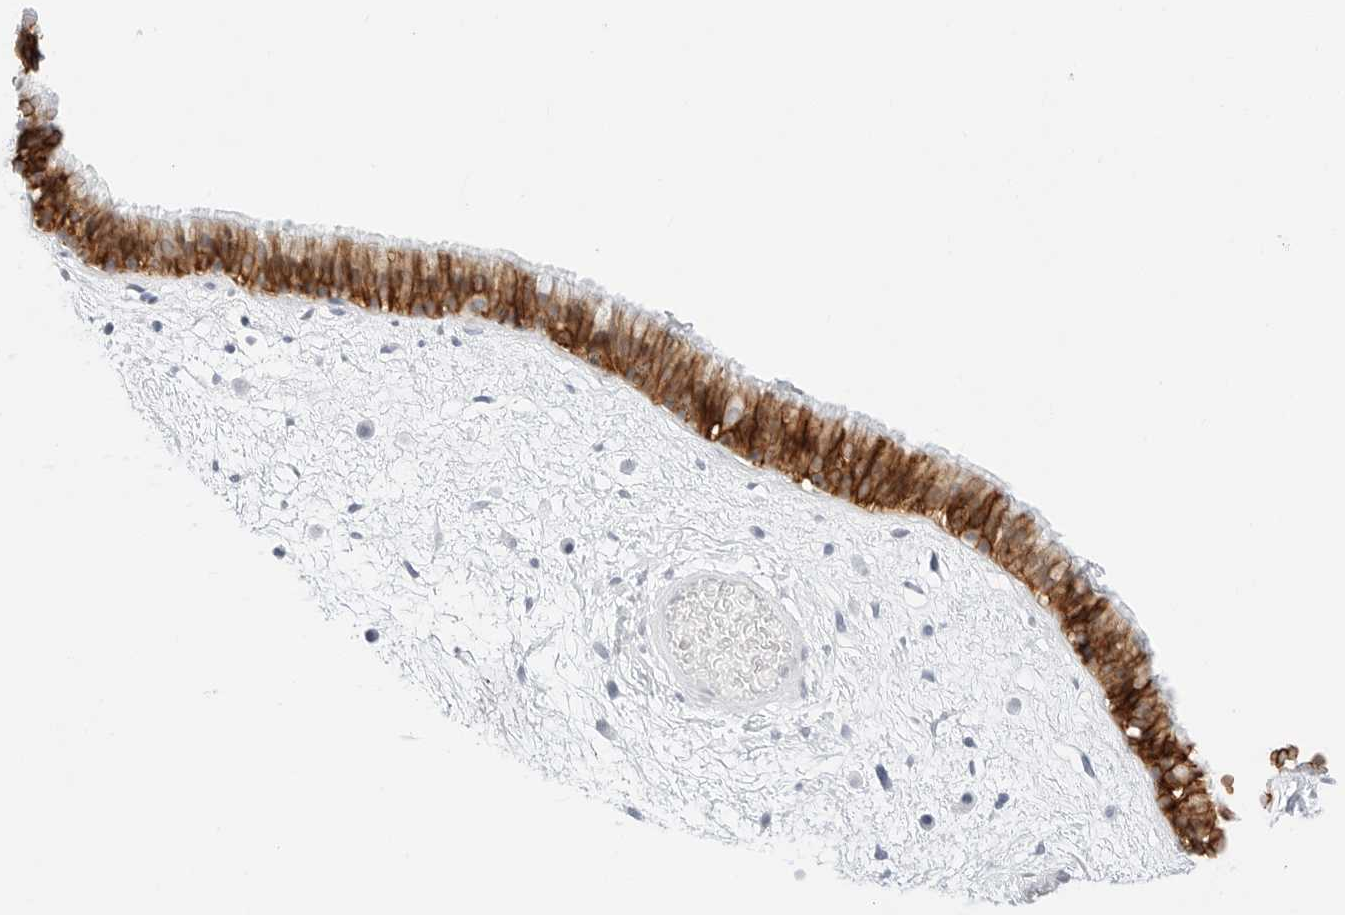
{"staining": {"intensity": "strong", "quantity": ">75%", "location": "cytoplasmic/membranous"}, "tissue": "nasopharynx", "cell_type": "Respiratory epithelial cells", "image_type": "normal", "snomed": [{"axis": "morphology", "description": "Normal tissue, NOS"}, {"axis": "morphology", "description": "Inflammation, NOS"}, {"axis": "topography", "description": "Nasopharynx"}], "caption": "Respiratory epithelial cells show high levels of strong cytoplasmic/membranous expression in about >75% of cells in benign human nasopharynx.", "gene": "CDH1", "patient": {"sex": "male", "age": 48}}